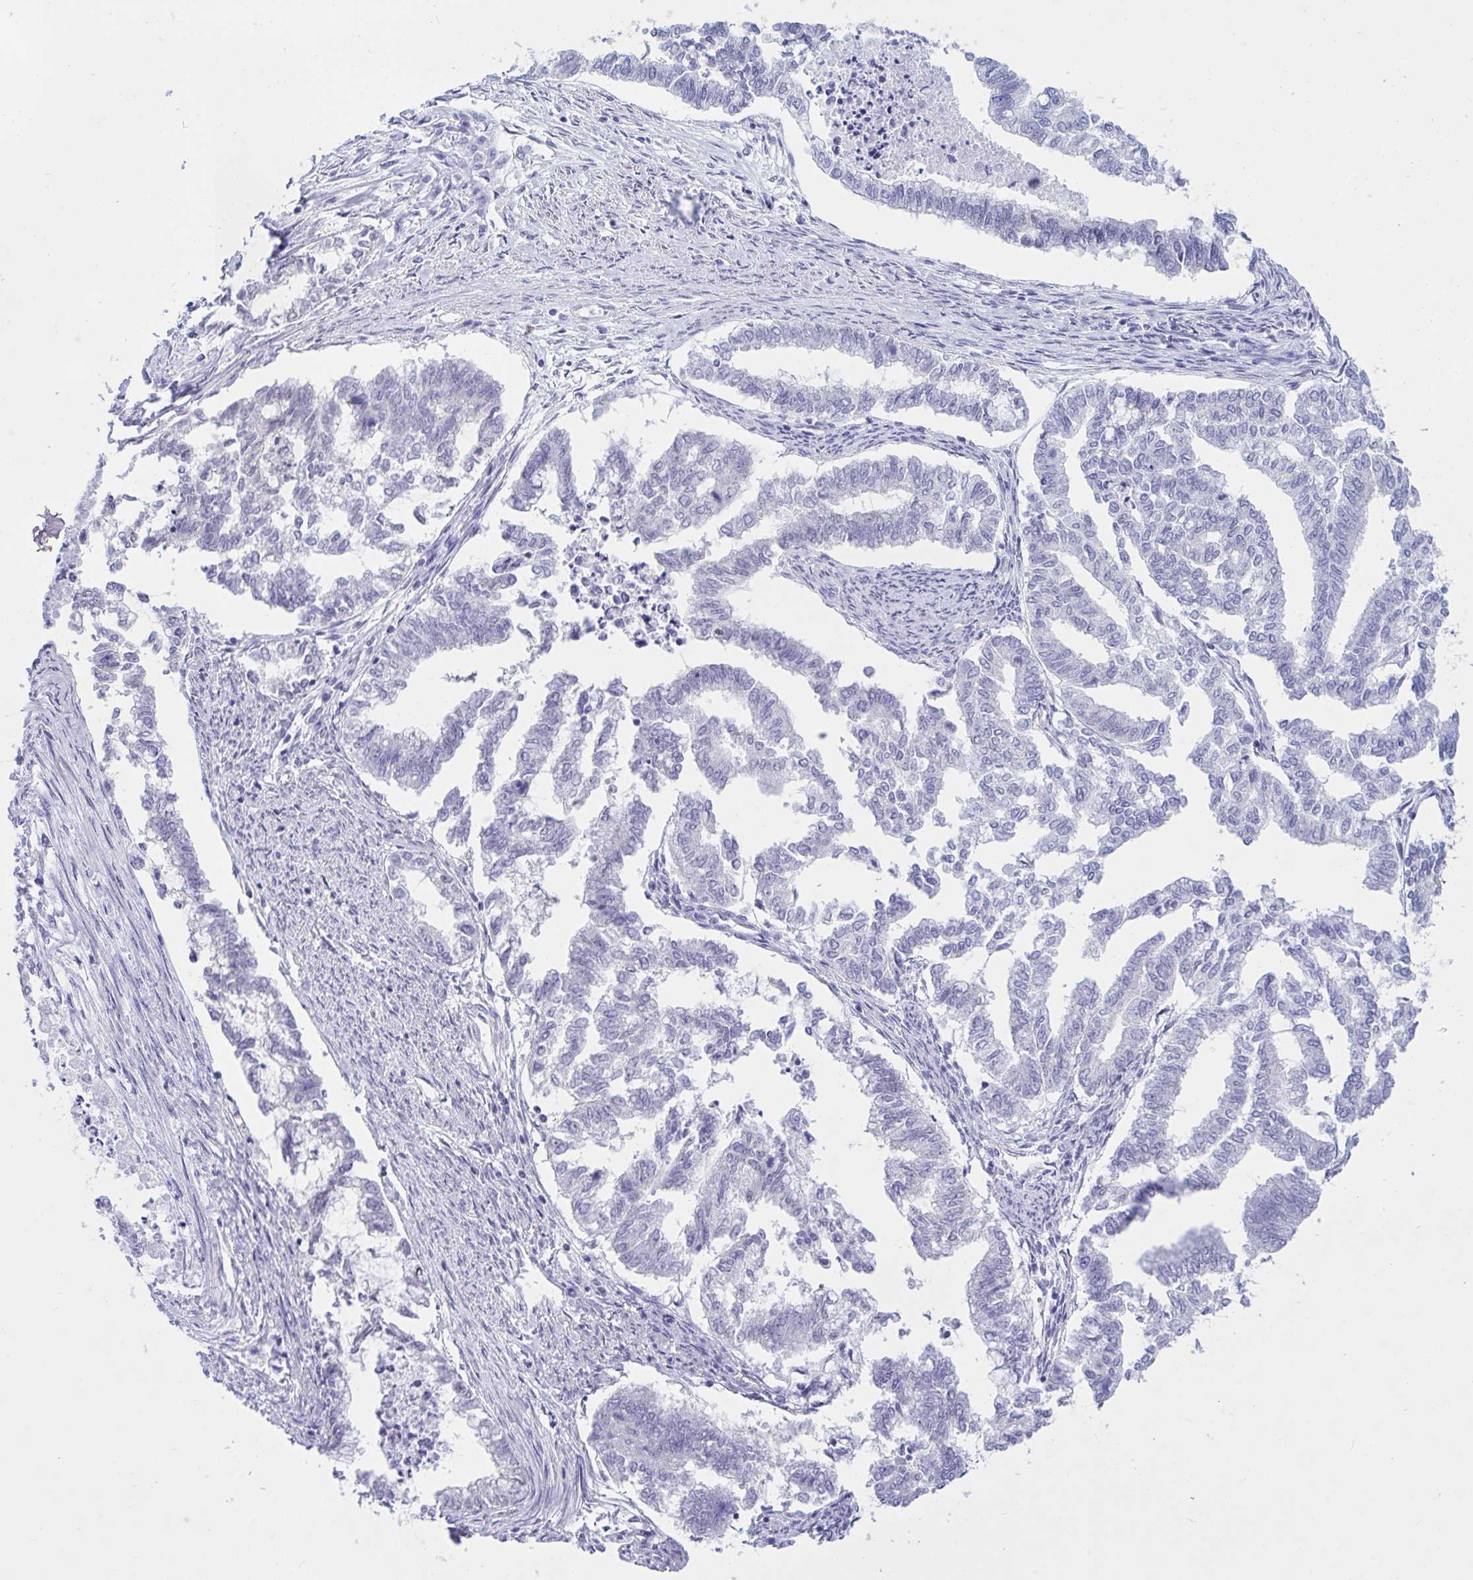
{"staining": {"intensity": "negative", "quantity": "none", "location": "none"}, "tissue": "endometrial cancer", "cell_type": "Tumor cells", "image_type": "cancer", "snomed": [{"axis": "morphology", "description": "Adenocarcinoma, NOS"}, {"axis": "topography", "description": "Endometrium"}], "caption": "The immunohistochemistry histopathology image has no significant positivity in tumor cells of endometrial cancer (adenocarcinoma) tissue.", "gene": "IKZF2", "patient": {"sex": "female", "age": 79}}